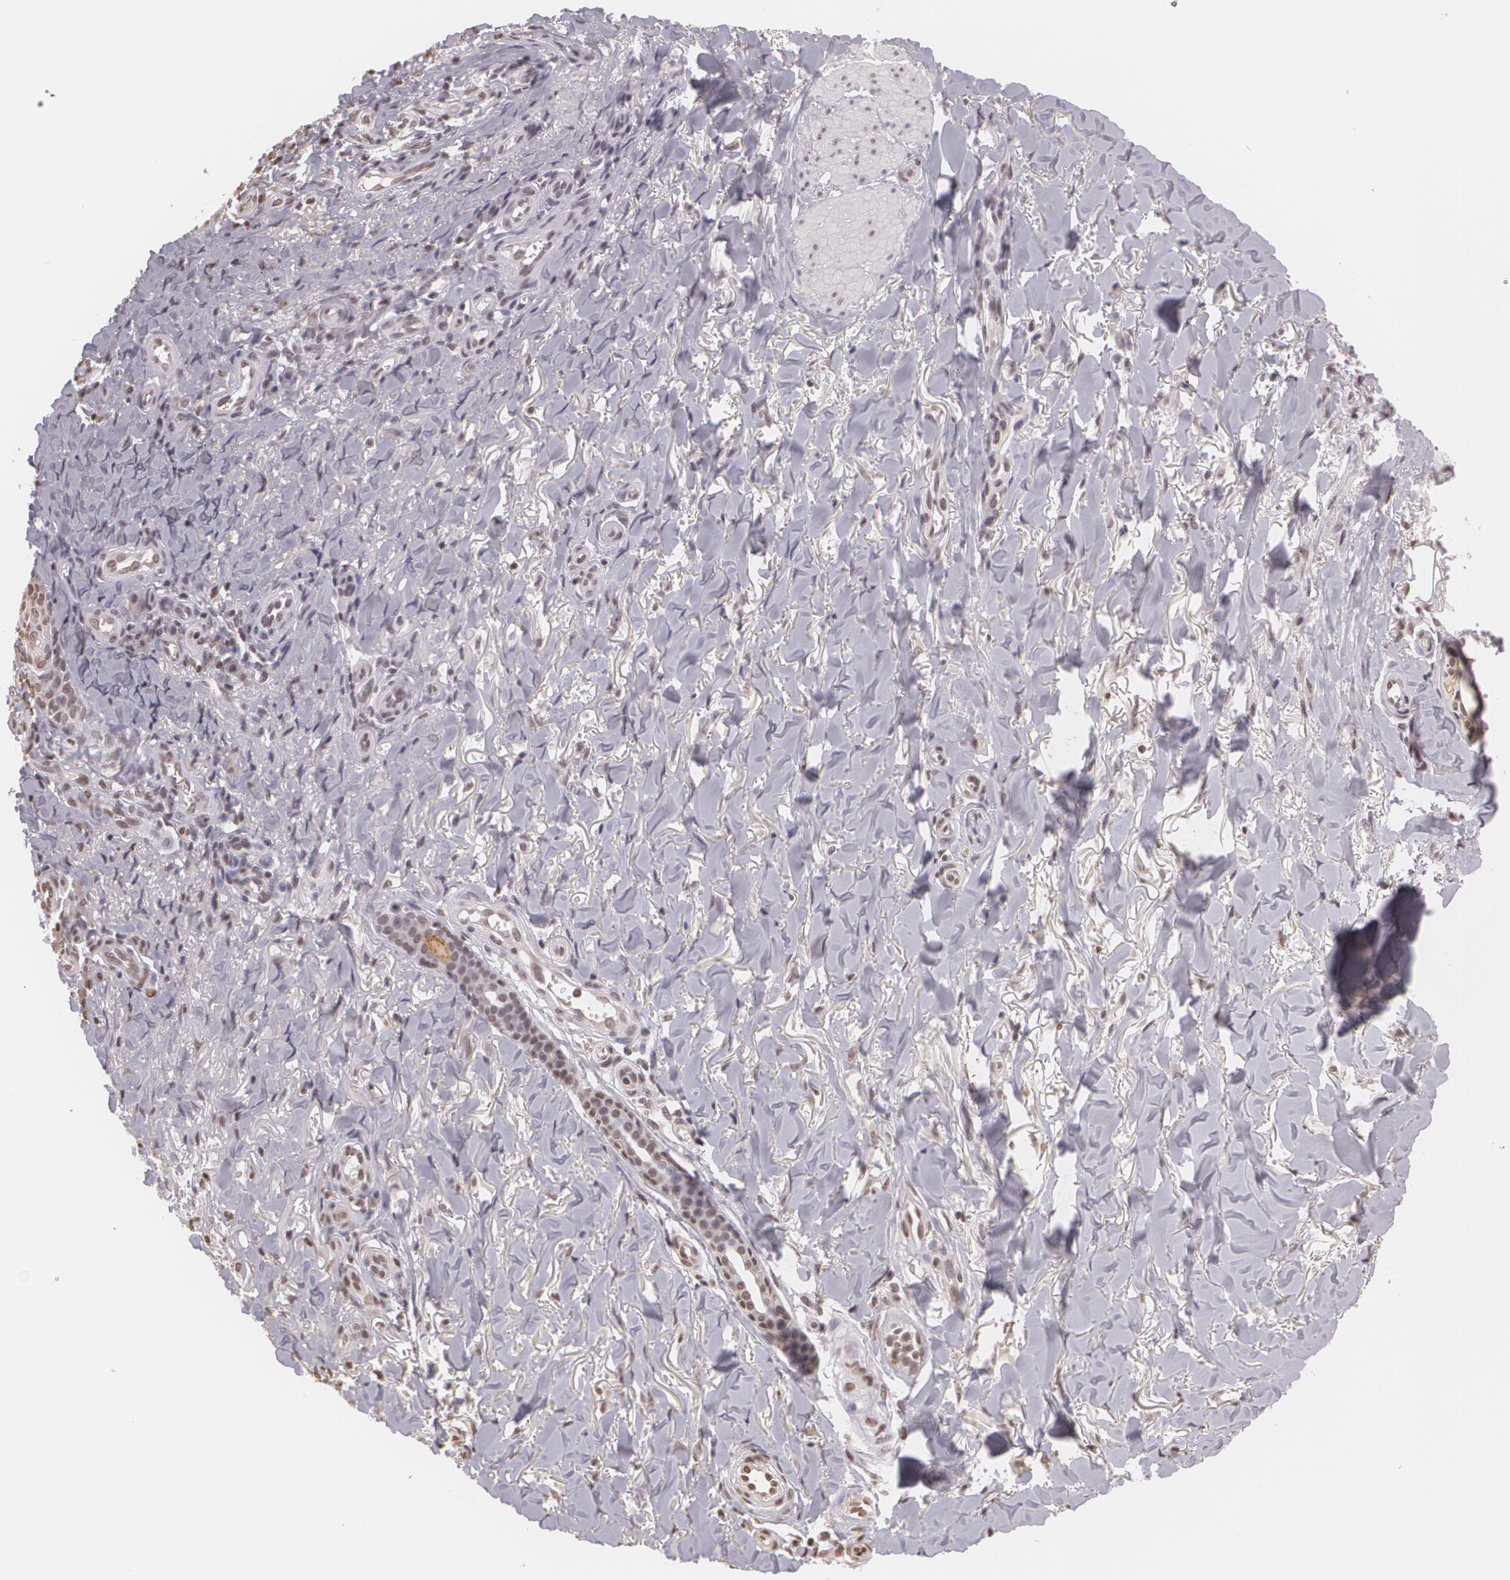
{"staining": {"intensity": "negative", "quantity": "none", "location": "none"}, "tissue": "skin cancer", "cell_type": "Tumor cells", "image_type": "cancer", "snomed": [{"axis": "morphology", "description": "Basal cell carcinoma"}, {"axis": "topography", "description": "Skin"}], "caption": "The photomicrograph exhibits no staining of tumor cells in skin cancer. (Immunohistochemistry (ihc), brightfield microscopy, high magnification).", "gene": "MUC1", "patient": {"sex": "male", "age": 81}}